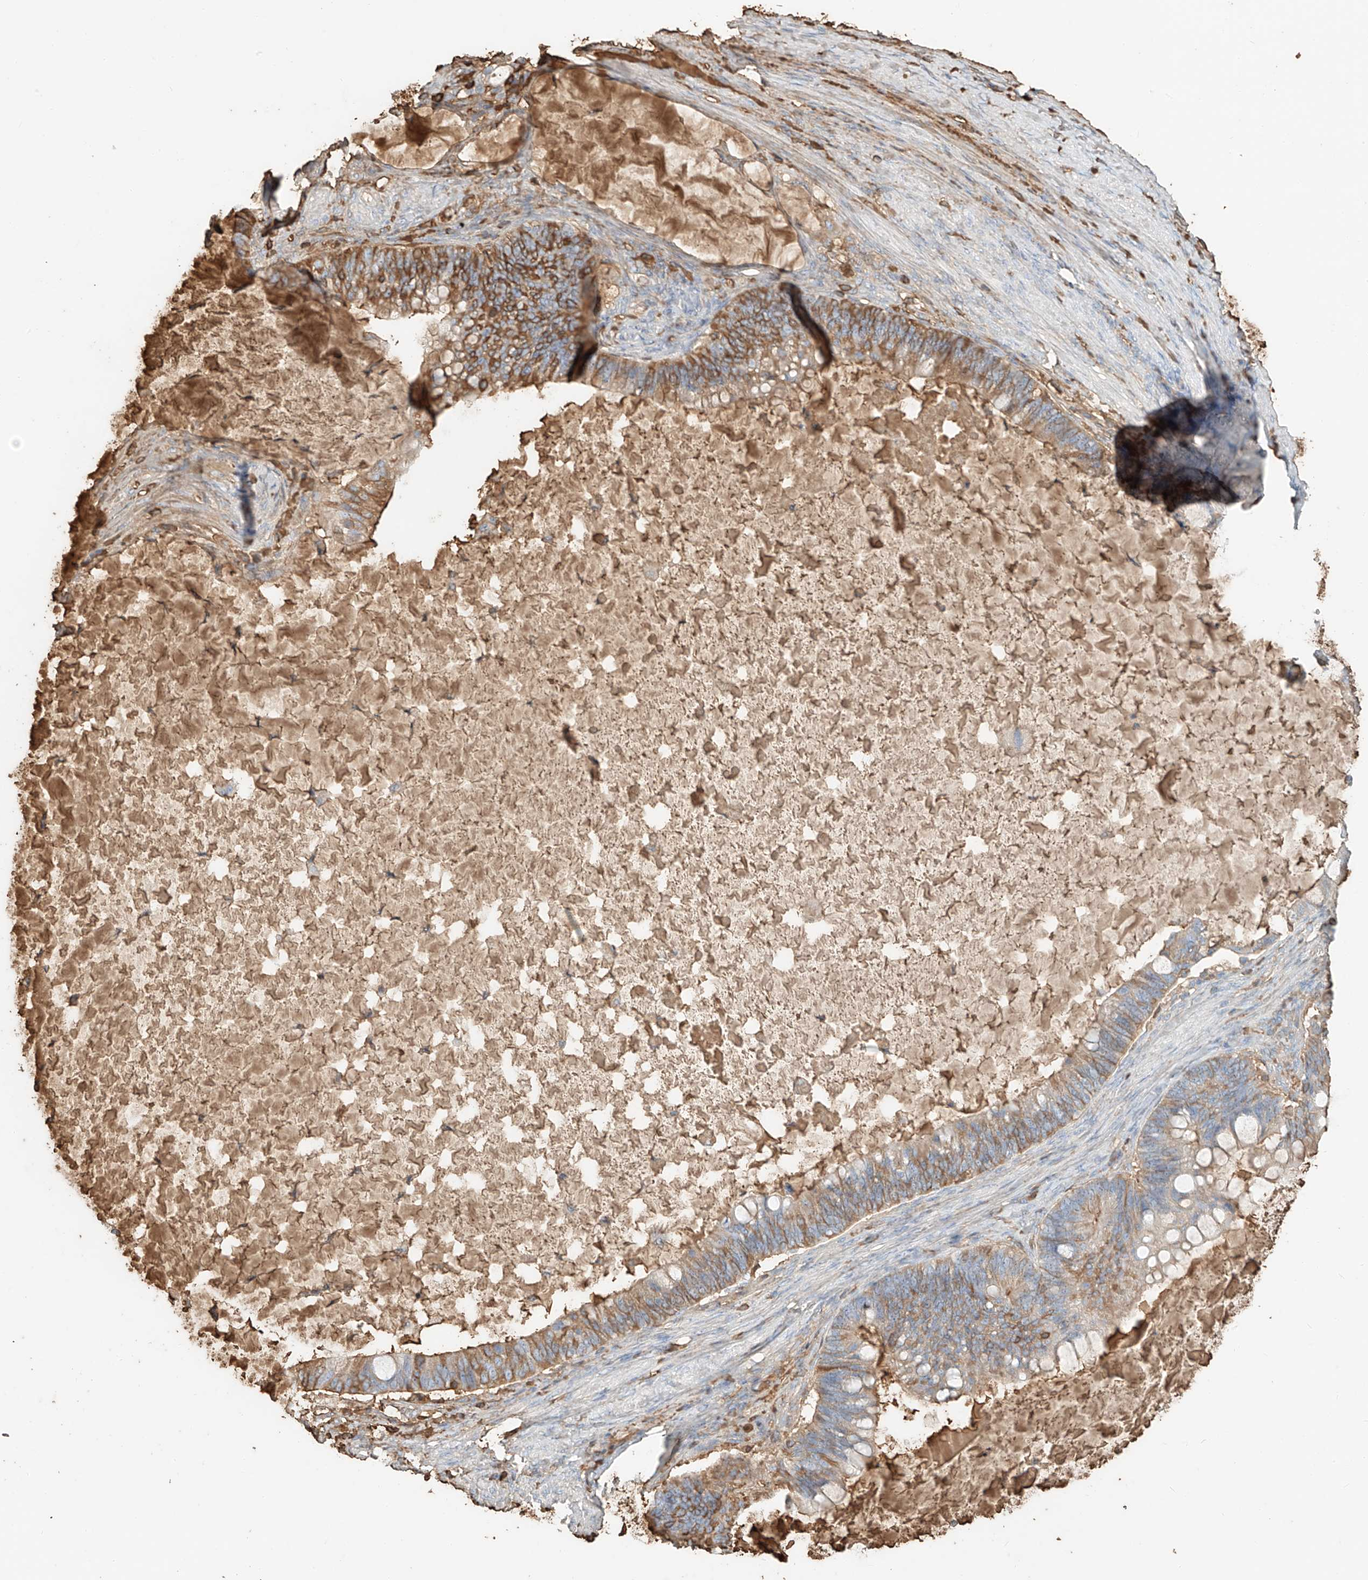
{"staining": {"intensity": "moderate", "quantity": "25%-75%", "location": "cytoplasmic/membranous"}, "tissue": "ovarian cancer", "cell_type": "Tumor cells", "image_type": "cancer", "snomed": [{"axis": "morphology", "description": "Cystadenocarcinoma, mucinous, NOS"}, {"axis": "topography", "description": "Ovary"}], "caption": "This histopathology image exhibits ovarian mucinous cystadenocarcinoma stained with immunohistochemistry (IHC) to label a protein in brown. The cytoplasmic/membranous of tumor cells show moderate positivity for the protein. Nuclei are counter-stained blue.", "gene": "ZFP30", "patient": {"sex": "female", "age": 61}}